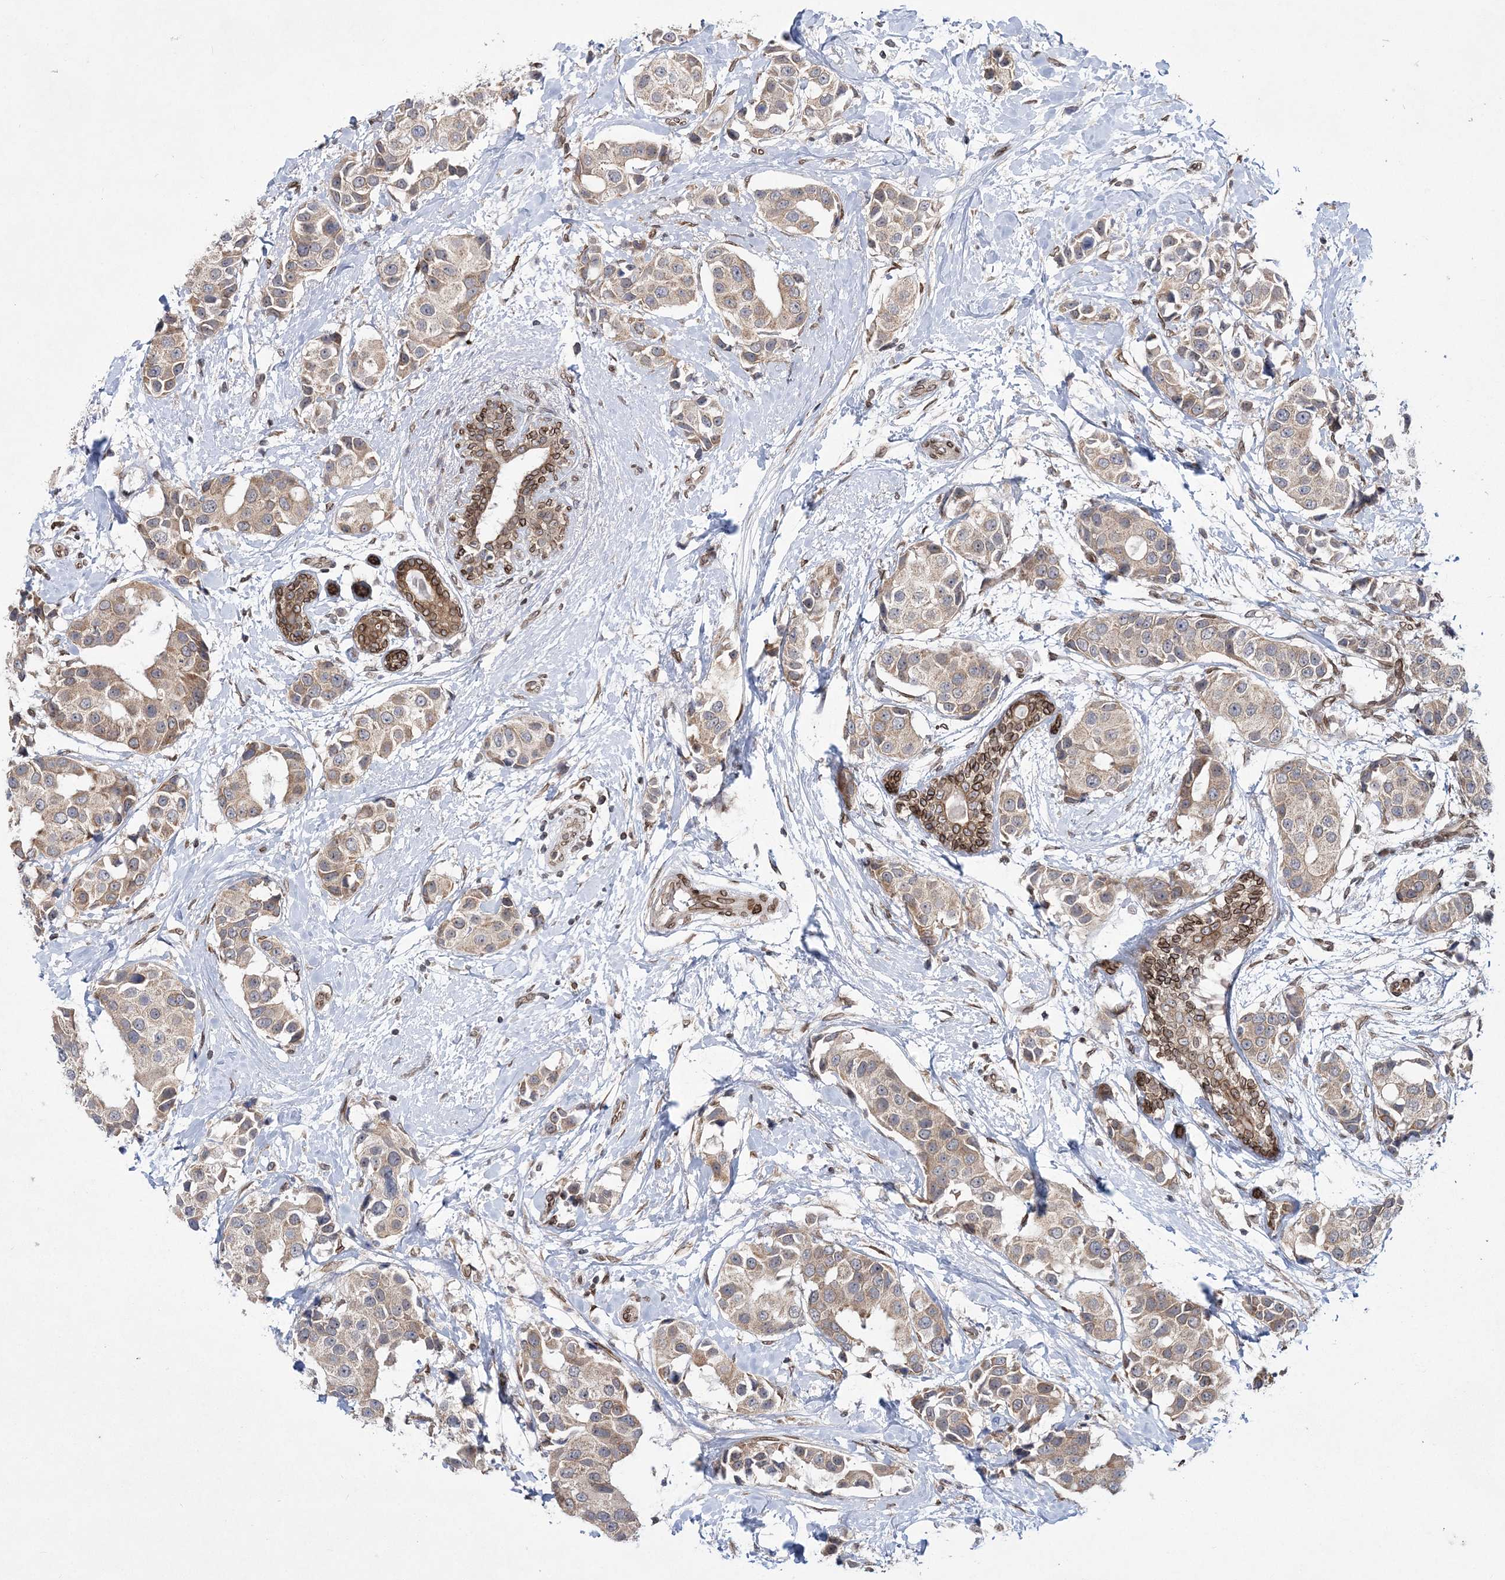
{"staining": {"intensity": "weak", "quantity": ">75%", "location": "cytoplasmic/membranous"}, "tissue": "breast cancer", "cell_type": "Tumor cells", "image_type": "cancer", "snomed": [{"axis": "morphology", "description": "Normal tissue, NOS"}, {"axis": "morphology", "description": "Duct carcinoma"}, {"axis": "topography", "description": "Breast"}], "caption": "Immunohistochemistry histopathology image of neoplastic tissue: intraductal carcinoma (breast) stained using IHC reveals low levels of weak protein expression localized specifically in the cytoplasmic/membranous of tumor cells, appearing as a cytoplasmic/membranous brown color.", "gene": "DNAJC27", "patient": {"sex": "female", "age": 39}}